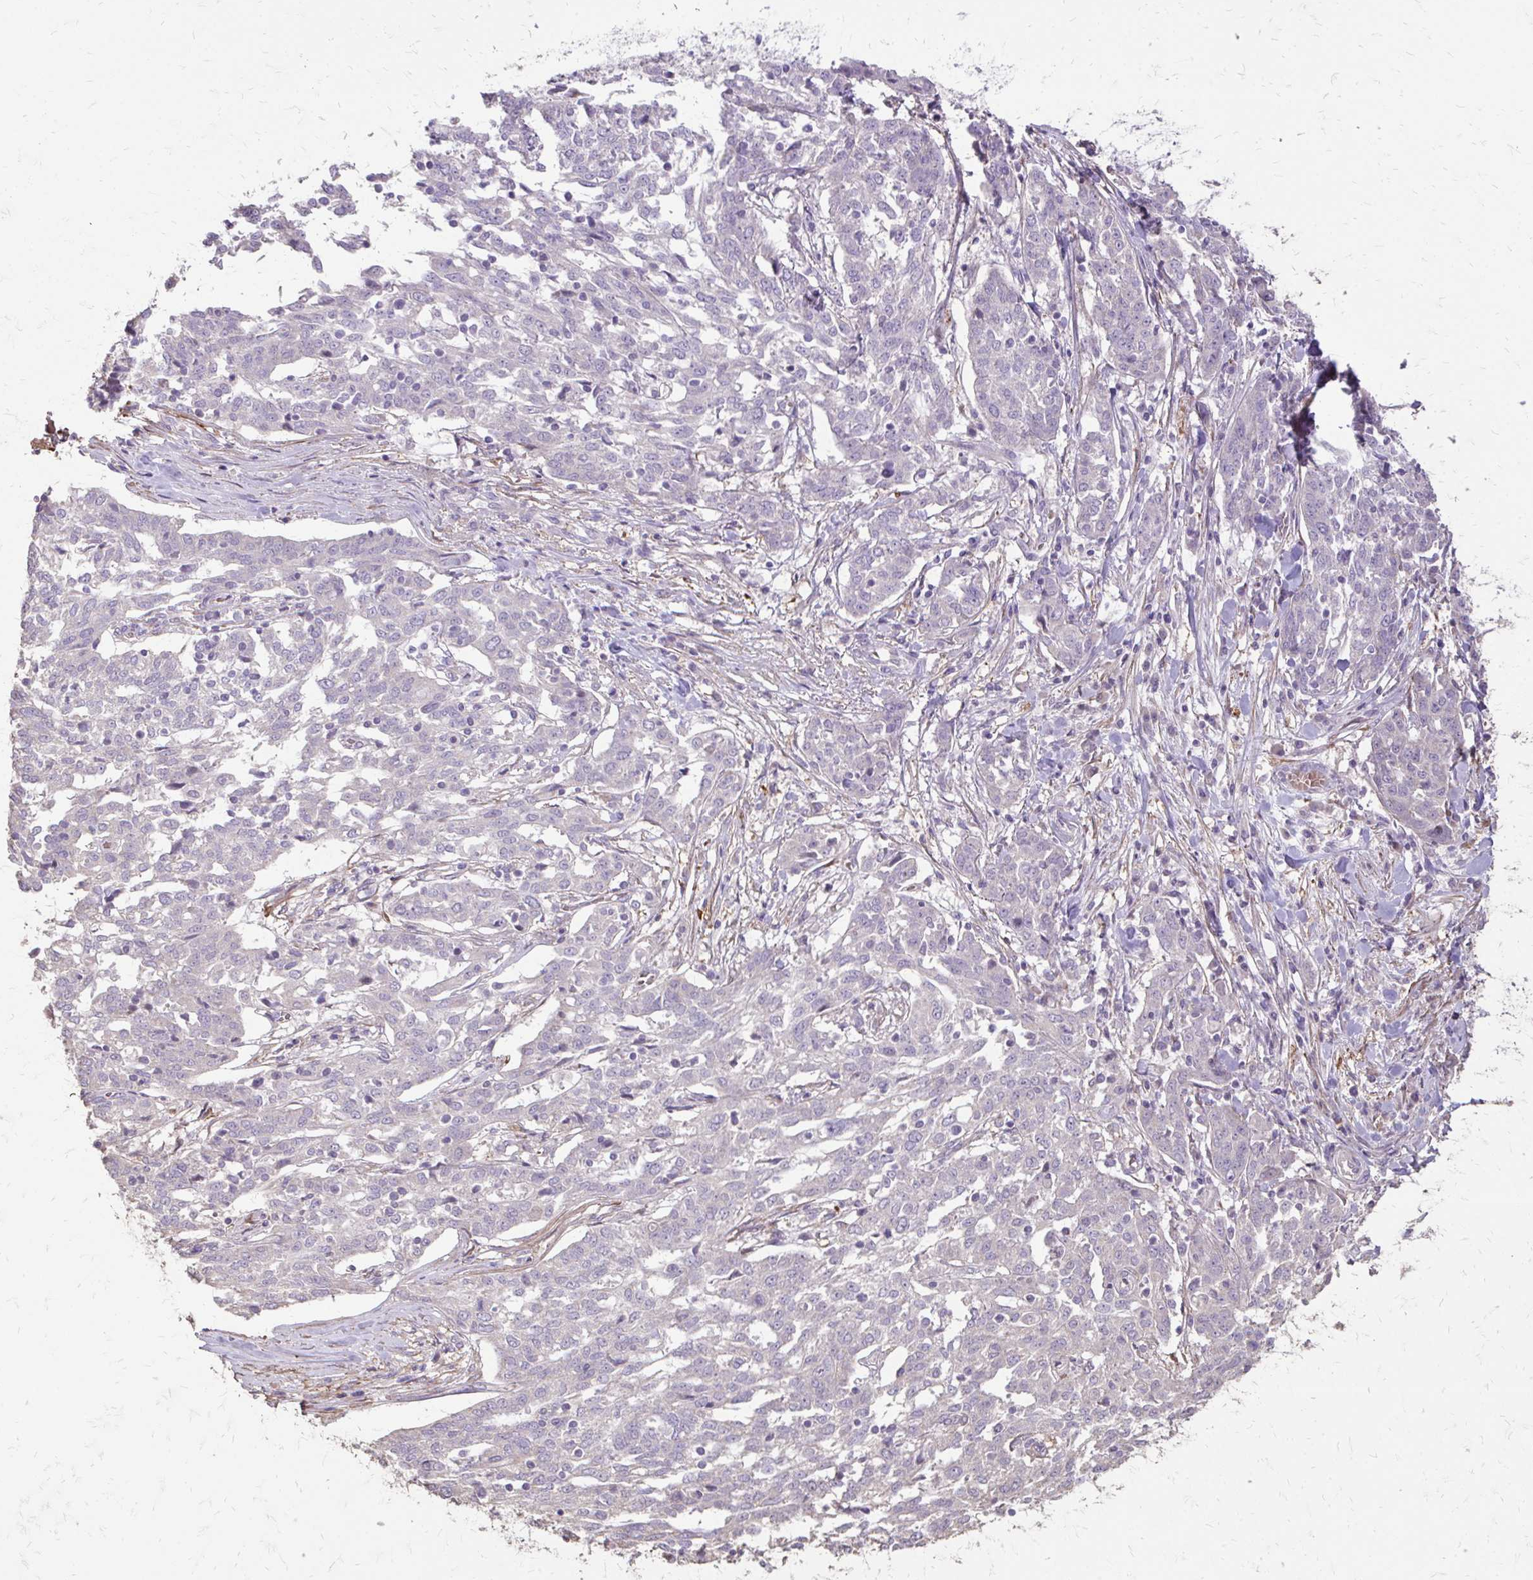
{"staining": {"intensity": "negative", "quantity": "none", "location": "none"}, "tissue": "ovarian cancer", "cell_type": "Tumor cells", "image_type": "cancer", "snomed": [{"axis": "morphology", "description": "Cystadenocarcinoma, serous, NOS"}, {"axis": "topography", "description": "Ovary"}], "caption": "High power microscopy photomicrograph of an immunohistochemistry (IHC) image of ovarian serous cystadenocarcinoma, revealing no significant expression in tumor cells.", "gene": "MYORG", "patient": {"sex": "female", "age": 67}}